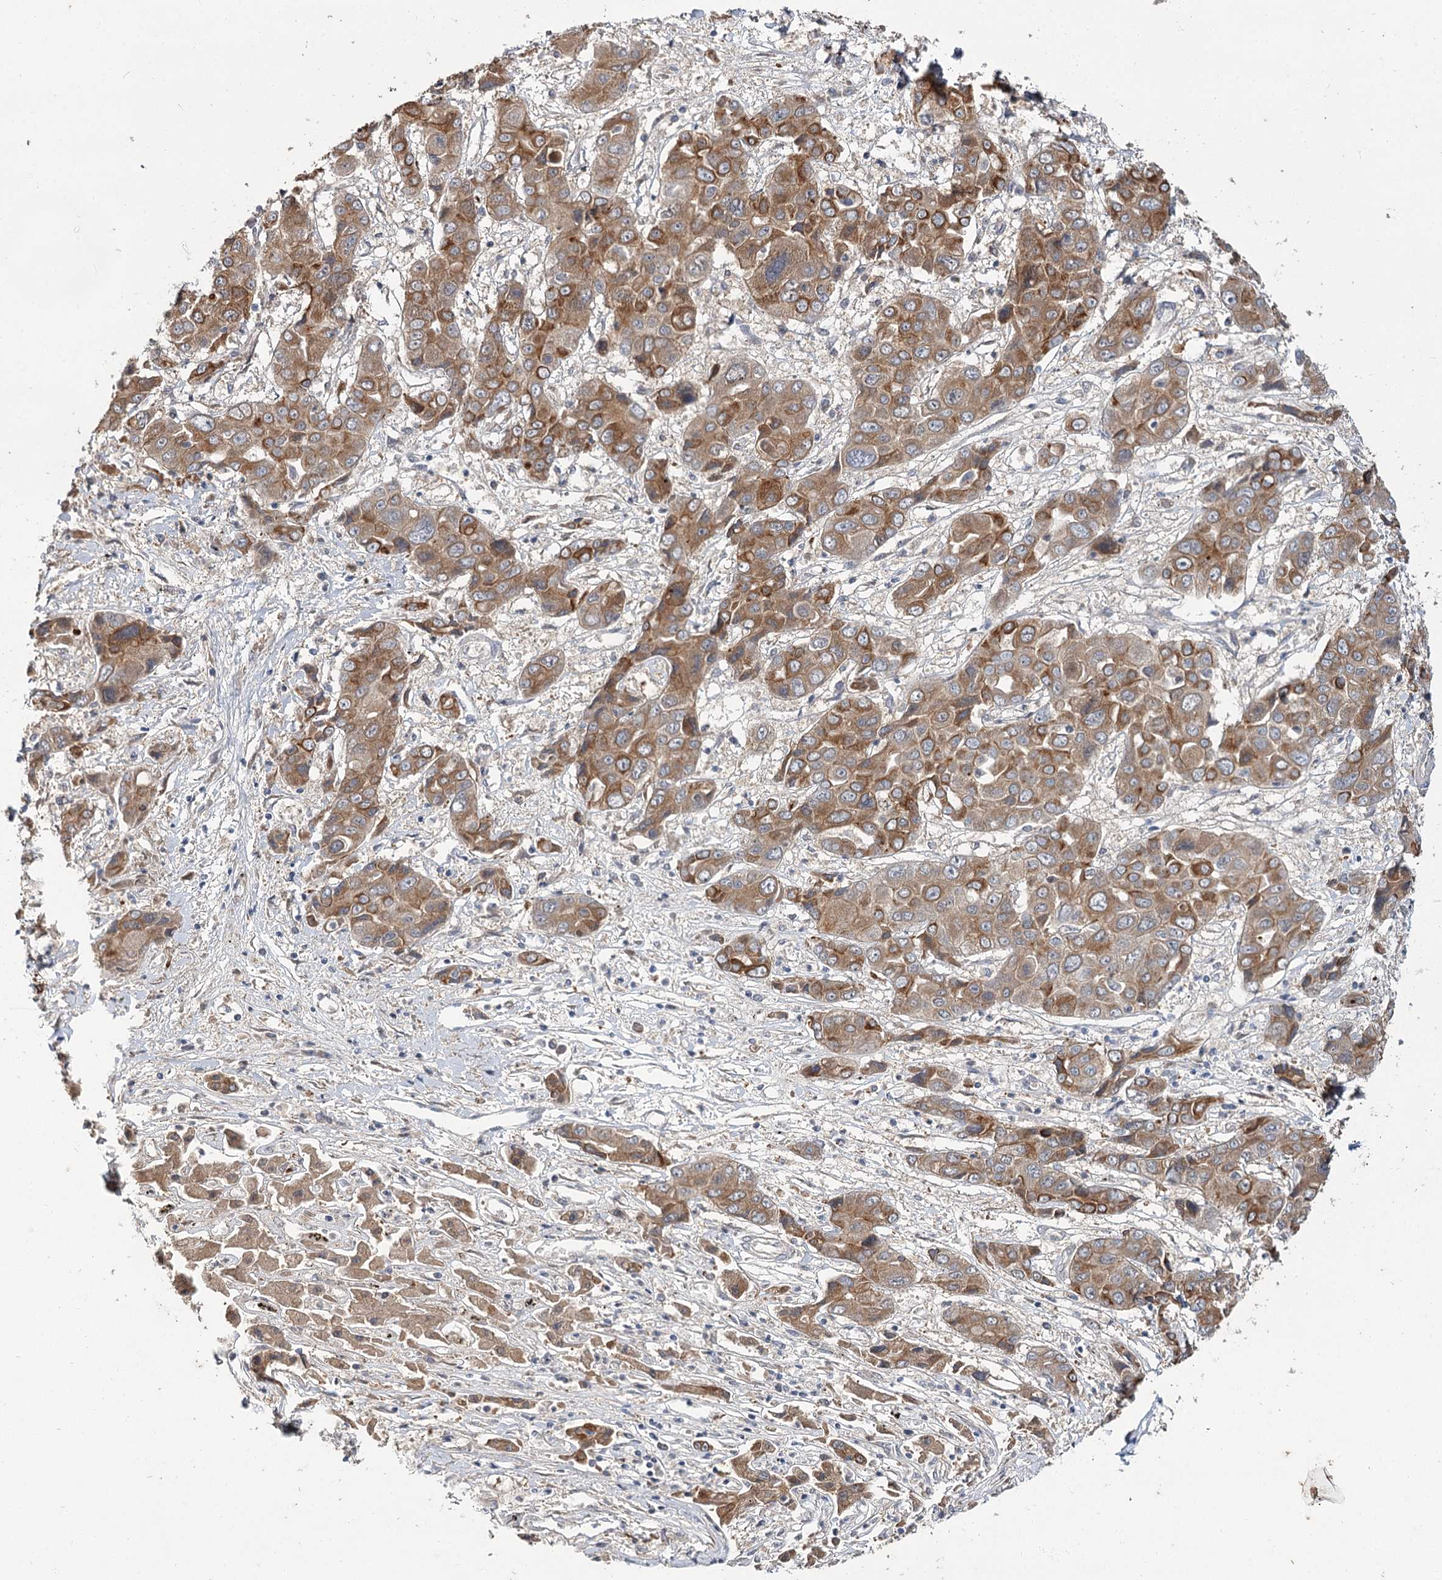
{"staining": {"intensity": "moderate", "quantity": ">75%", "location": "cytoplasmic/membranous"}, "tissue": "liver cancer", "cell_type": "Tumor cells", "image_type": "cancer", "snomed": [{"axis": "morphology", "description": "Cholangiocarcinoma"}, {"axis": "topography", "description": "Liver"}], "caption": "IHC (DAB) staining of liver cancer (cholangiocarcinoma) reveals moderate cytoplasmic/membranous protein staining in about >75% of tumor cells.", "gene": "MFN1", "patient": {"sex": "male", "age": 67}}